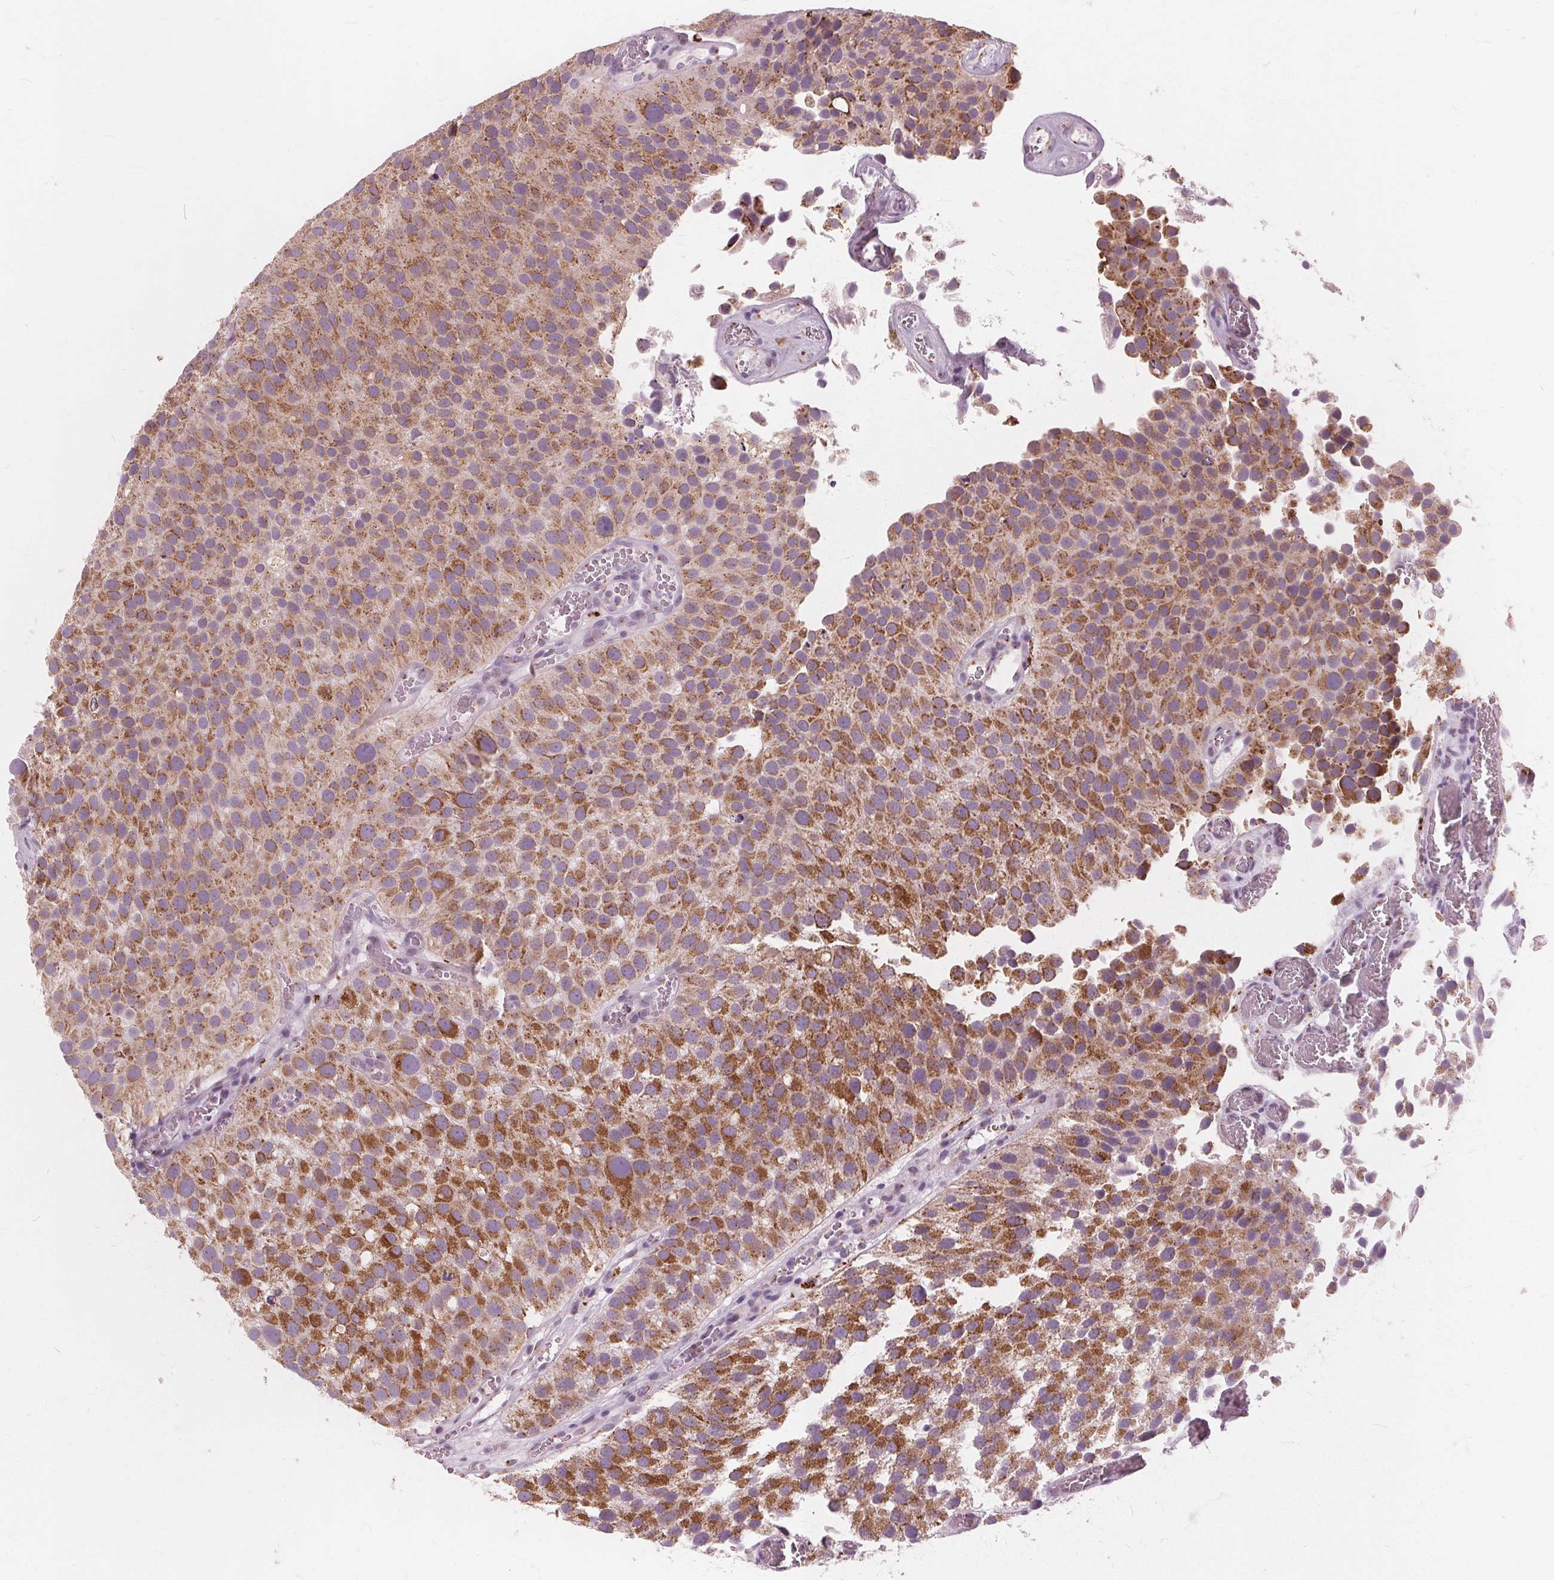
{"staining": {"intensity": "moderate", "quantity": "25%-75%", "location": "cytoplasmic/membranous"}, "tissue": "urothelial cancer", "cell_type": "Tumor cells", "image_type": "cancer", "snomed": [{"axis": "morphology", "description": "Urothelial carcinoma, Low grade"}, {"axis": "topography", "description": "Urinary bladder"}], "caption": "This histopathology image exhibits immunohistochemistry (IHC) staining of urothelial cancer, with medium moderate cytoplasmic/membranous expression in about 25%-75% of tumor cells.", "gene": "DNASE2", "patient": {"sex": "female", "age": 69}}